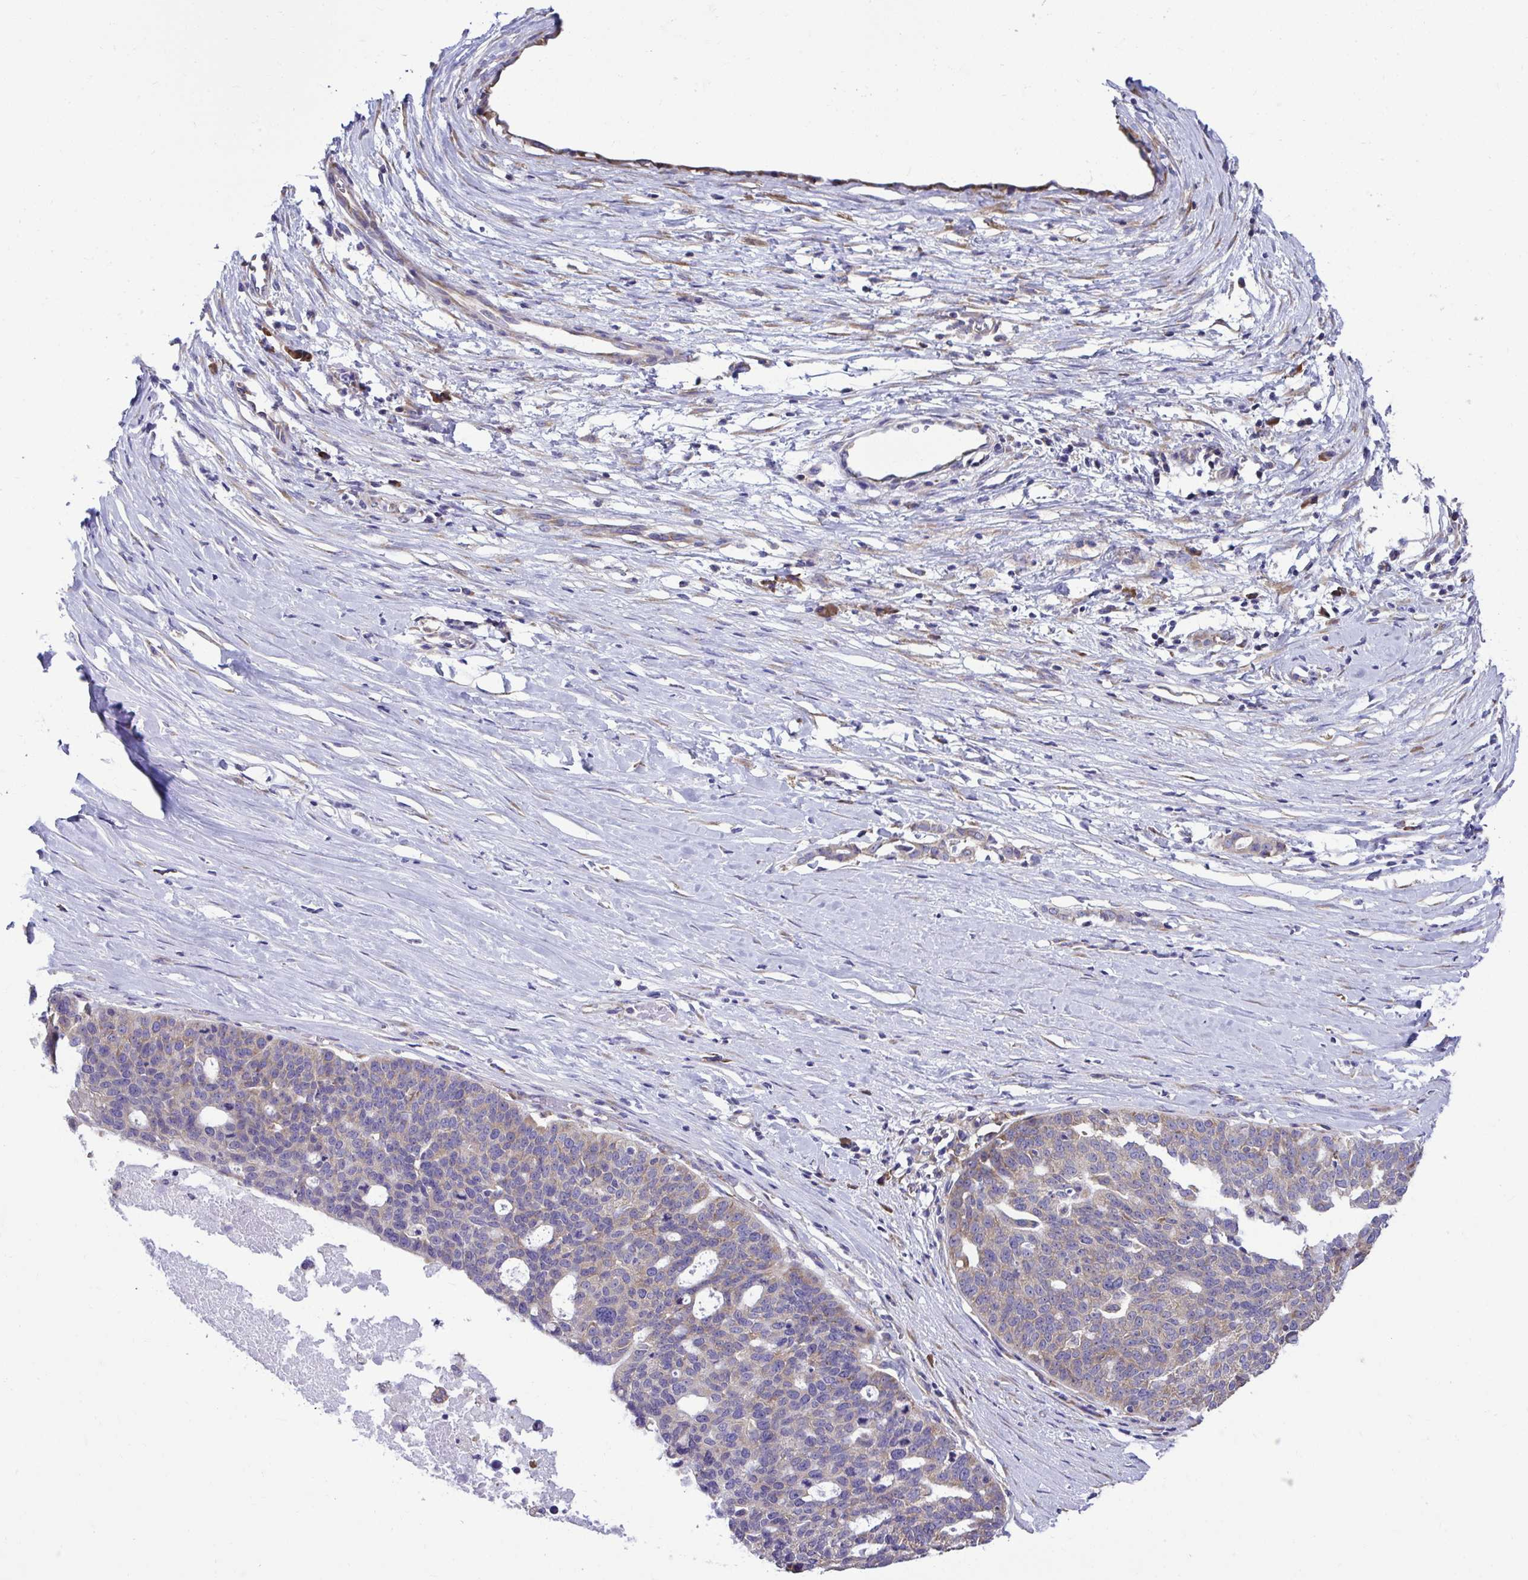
{"staining": {"intensity": "weak", "quantity": "25%-75%", "location": "cytoplasmic/membranous"}, "tissue": "ovarian cancer", "cell_type": "Tumor cells", "image_type": "cancer", "snomed": [{"axis": "morphology", "description": "Cystadenocarcinoma, serous, NOS"}, {"axis": "topography", "description": "Ovary"}], "caption": "Serous cystadenocarcinoma (ovarian) was stained to show a protein in brown. There is low levels of weak cytoplasmic/membranous expression in about 25%-75% of tumor cells.", "gene": "RPL7", "patient": {"sex": "female", "age": 59}}